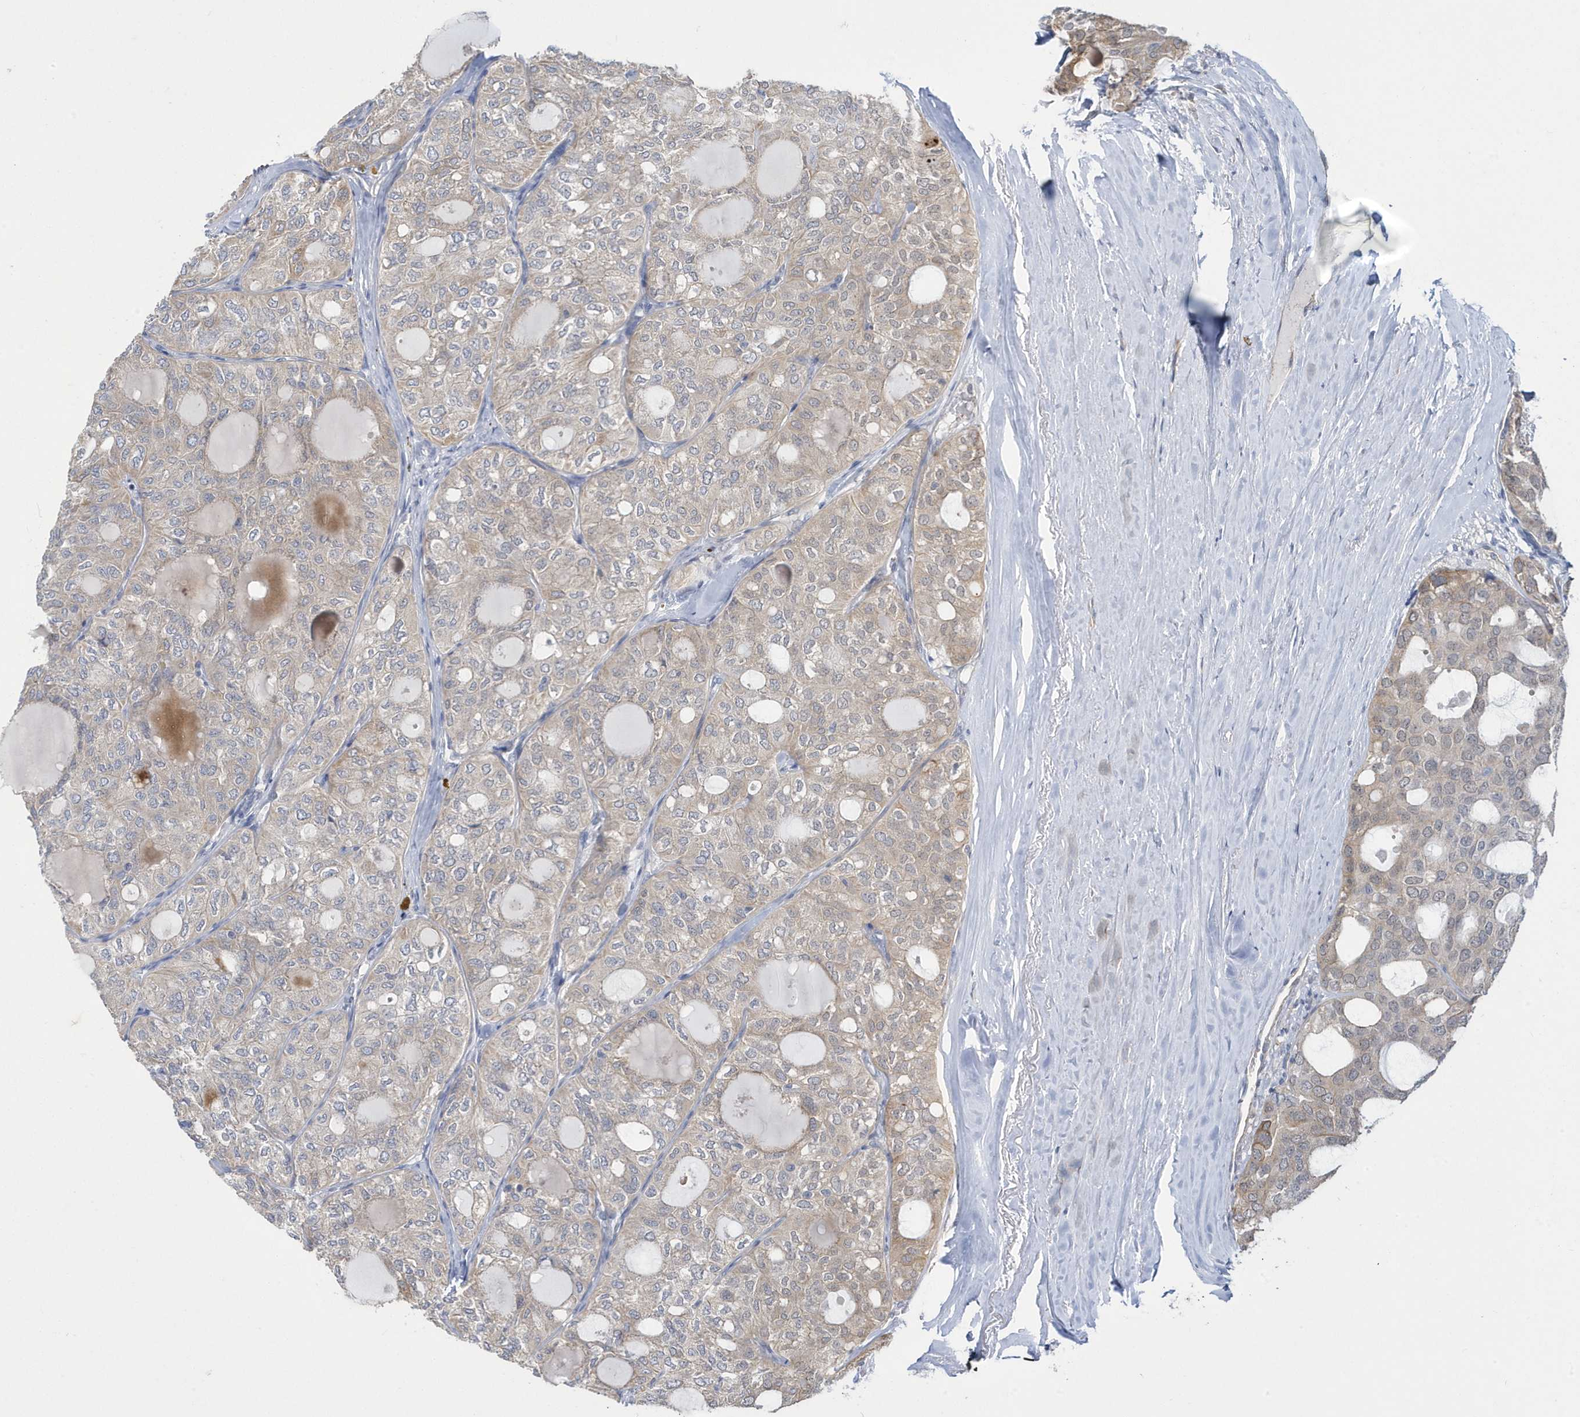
{"staining": {"intensity": "weak", "quantity": "<25%", "location": "cytoplasmic/membranous"}, "tissue": "thyroid cancer", "cell_type": "Tumor cells", "image_type": "cancer", "snomed": [{"axis": "morphology", "description": "Follicular adenoma carcinoma, NOS"}, {"axis": "topography", "description": "Thyroid gland"}], "caption": "A histopathology image of thyroid cancer stained for a protein shows no brown staining in tumor cells.", "gene": "ZNF654", "patient": {"sex": "male", "age": 75}}